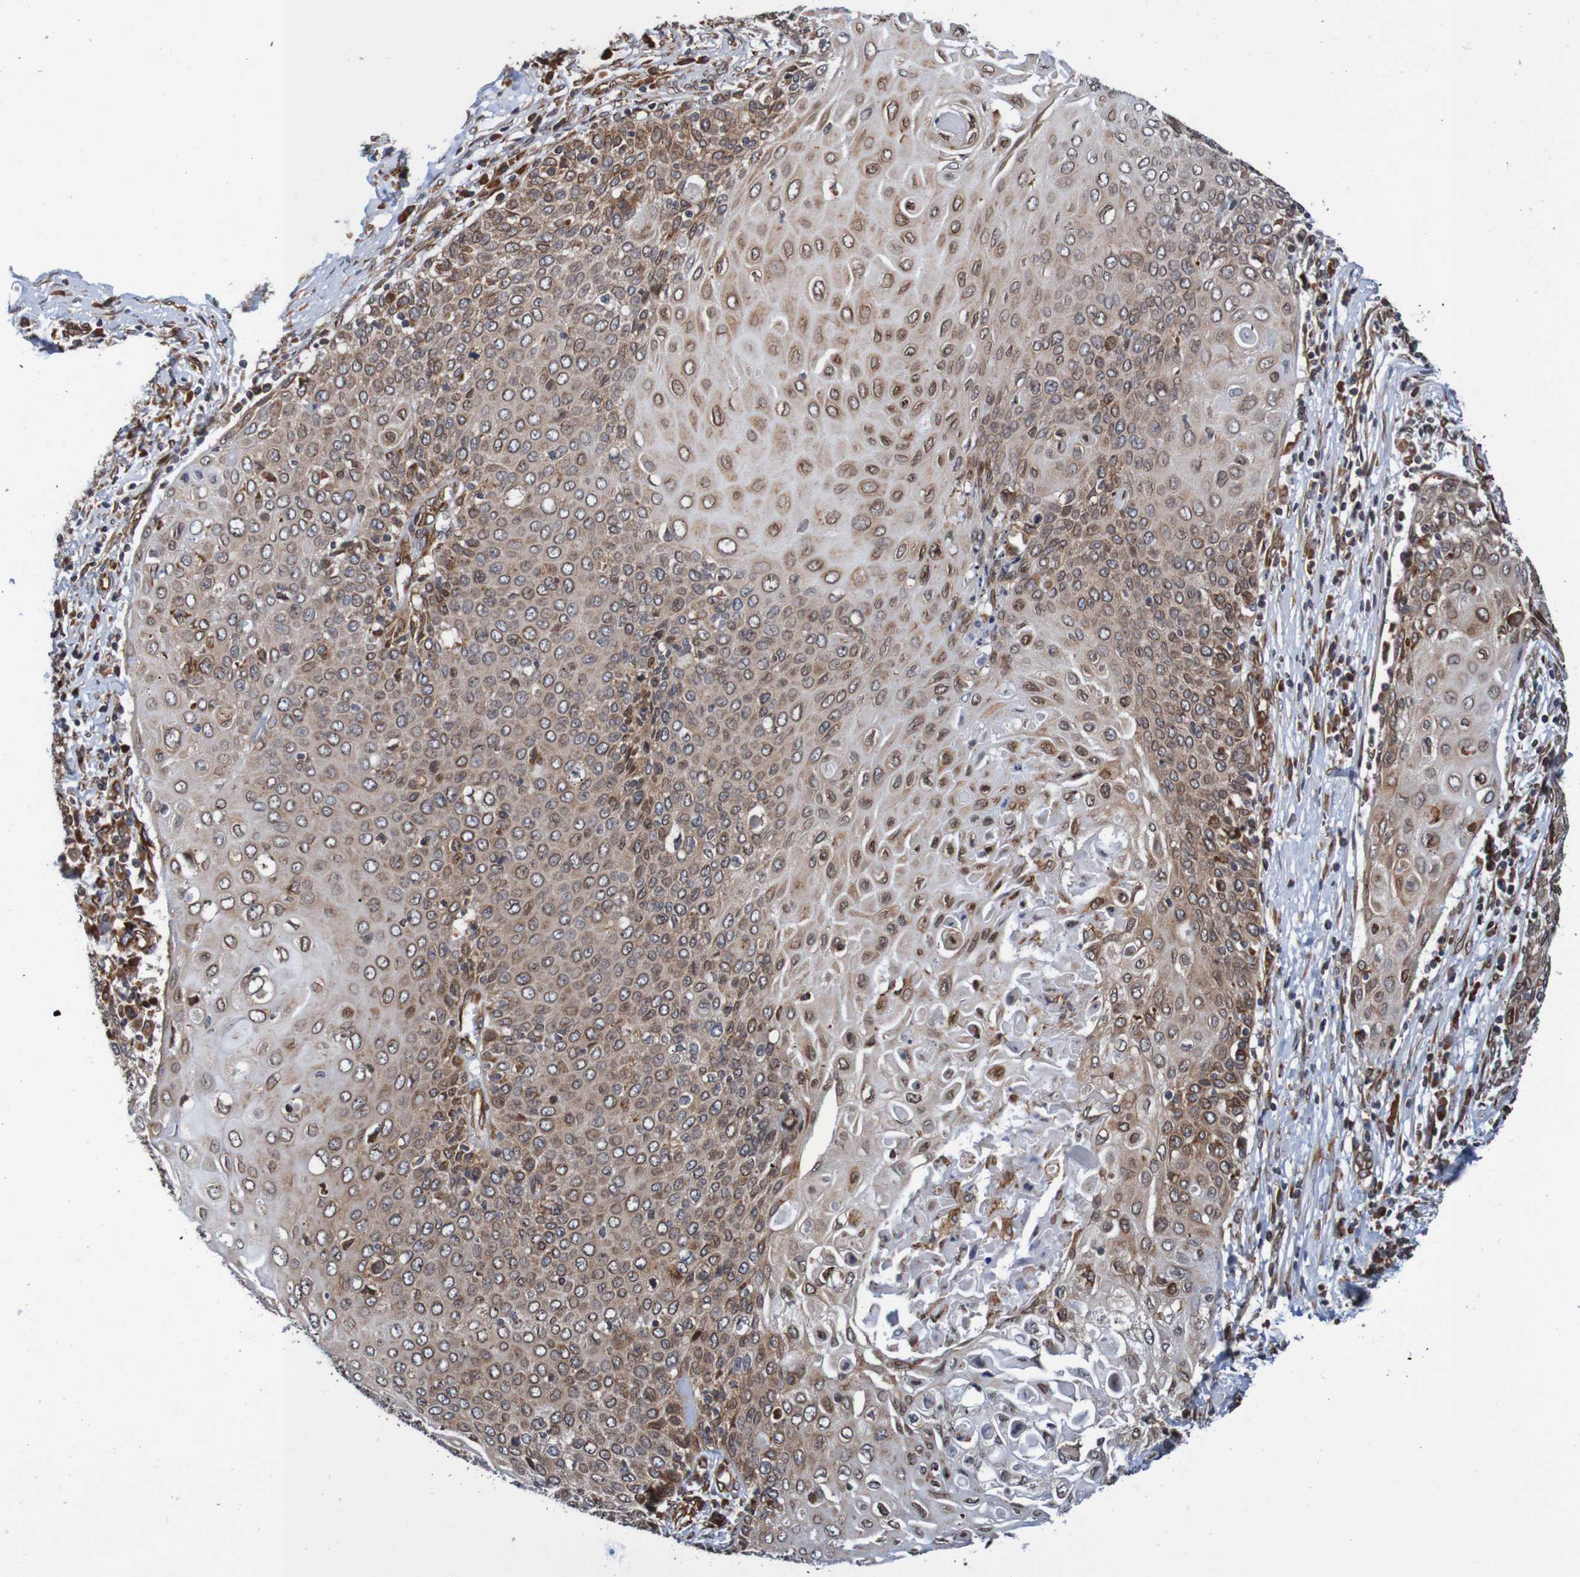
{"staining": {"intensity": "moderate", "quantity": ">75%", "location": "cytoplasmic/membranous,nuclear"}, "tissue": "cervical cancer", "cell_type": "Tumor cells", "image_type": "cancer", "snomed": [{"axis": "morphology", "description": "Squamous cell carcinoma, NOS"}, {"axis": "topography", "description": "Cervix"}], "caption": "Immunohistochemistry (IHC) micrograph of squamous cell carcinoma (cervical) stained for a protein (brown), which exhibits medium levels of moderate cytoplasmic/membranous and nuclear expression in about >75% of tumor cells.", "gene": "TMEM109", "patient": {"sex": "female", "age": 39}}